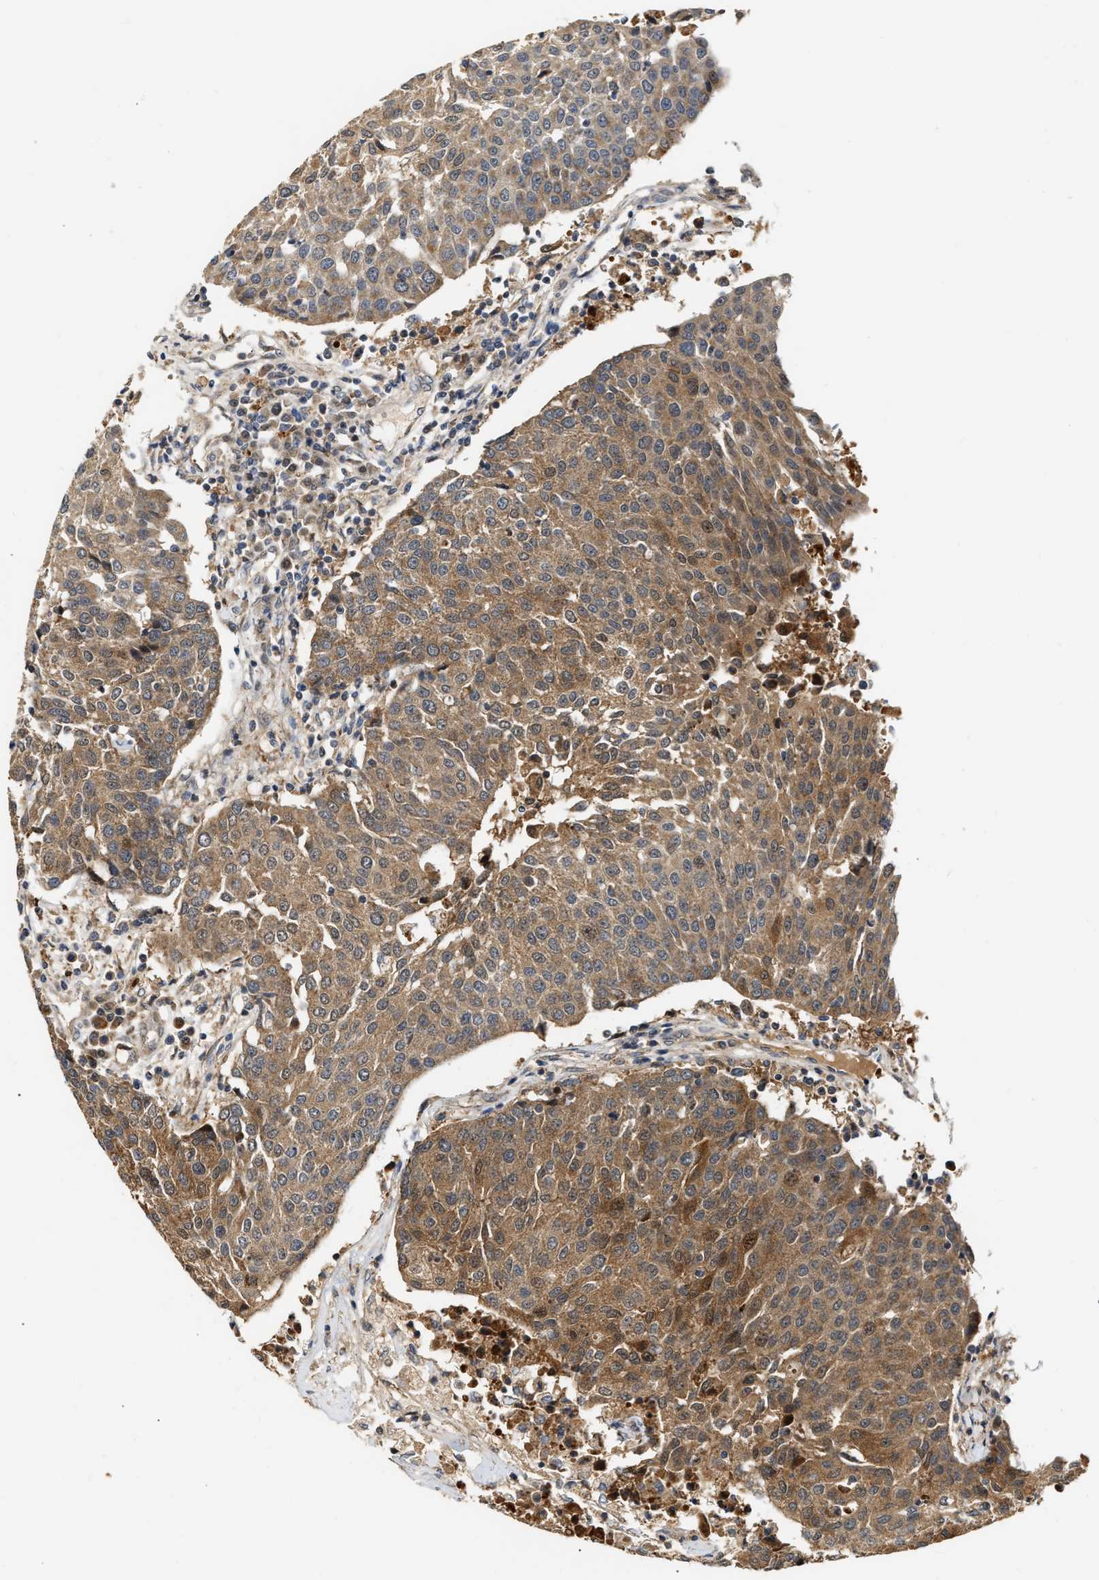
{"staining": {"intensity": "strong", "quantity": ">75%", "location": "cytoplasmic/membranous"}, "tissue": "urothelial cancer", "cell_type": "Tumor cells", "image_type": "cancer", "snomed": [{"axis": "morphology", "description": "Urothelial carcinoma, High grade"}, {"axis": "topography", "description": "Urinary bladder"}], "caption": "Immunohistochemistry (IHC) image of human urothelial carcinoma (high-grade) stained for a protein (brown), which reveals high levels of strong cytoplasmic/membranous positivity in about >75% of tumor cells.", "gene": "EXTL2", "patient": {"sex": "female", "age": 85}}